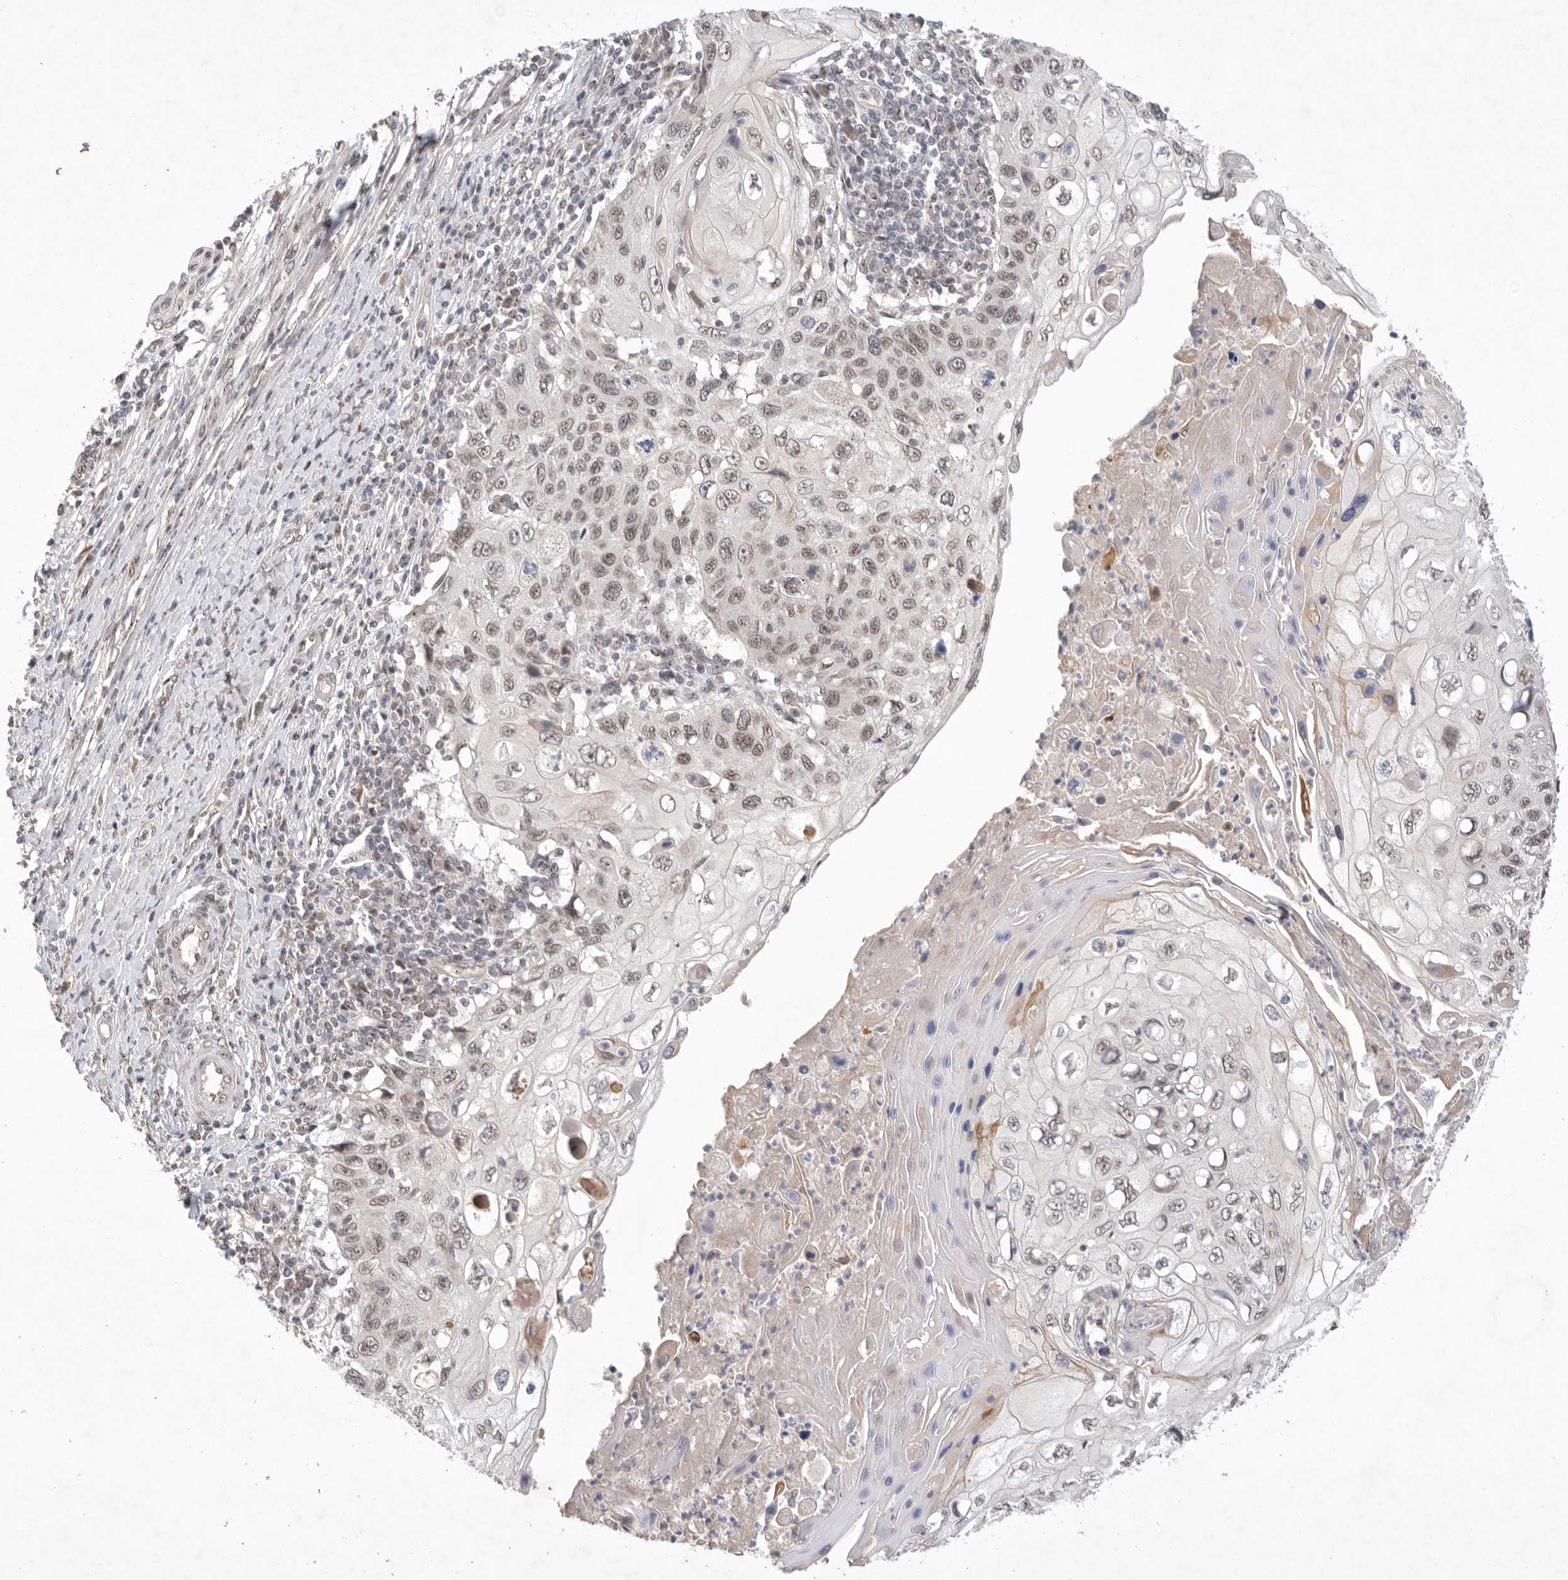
{"staining": {"intensity": "weak", "quantity": ">75%", "location": "nuclear"}, "tissue": "cervical cancer", "cell_type": "Tumor cells", "image_type": "cancer", "snomed": [{"axis": "morphology", "description": "Squamous cell carcinoma, NOS"}, {"axis": "topography", "description": "Cervix"}], "caption": "Immunohistochemistry micrograph of neoplastic tissue: human cervical squamous cell carcinoma stained using immunohistochemistry exhibits low levels of weak protein expression localized specifically in the nuclear of tumor cells, appearing as a nuclear brown color.", "gene": "LEMD3", "patient": {"sex": "female", "age": 70}}